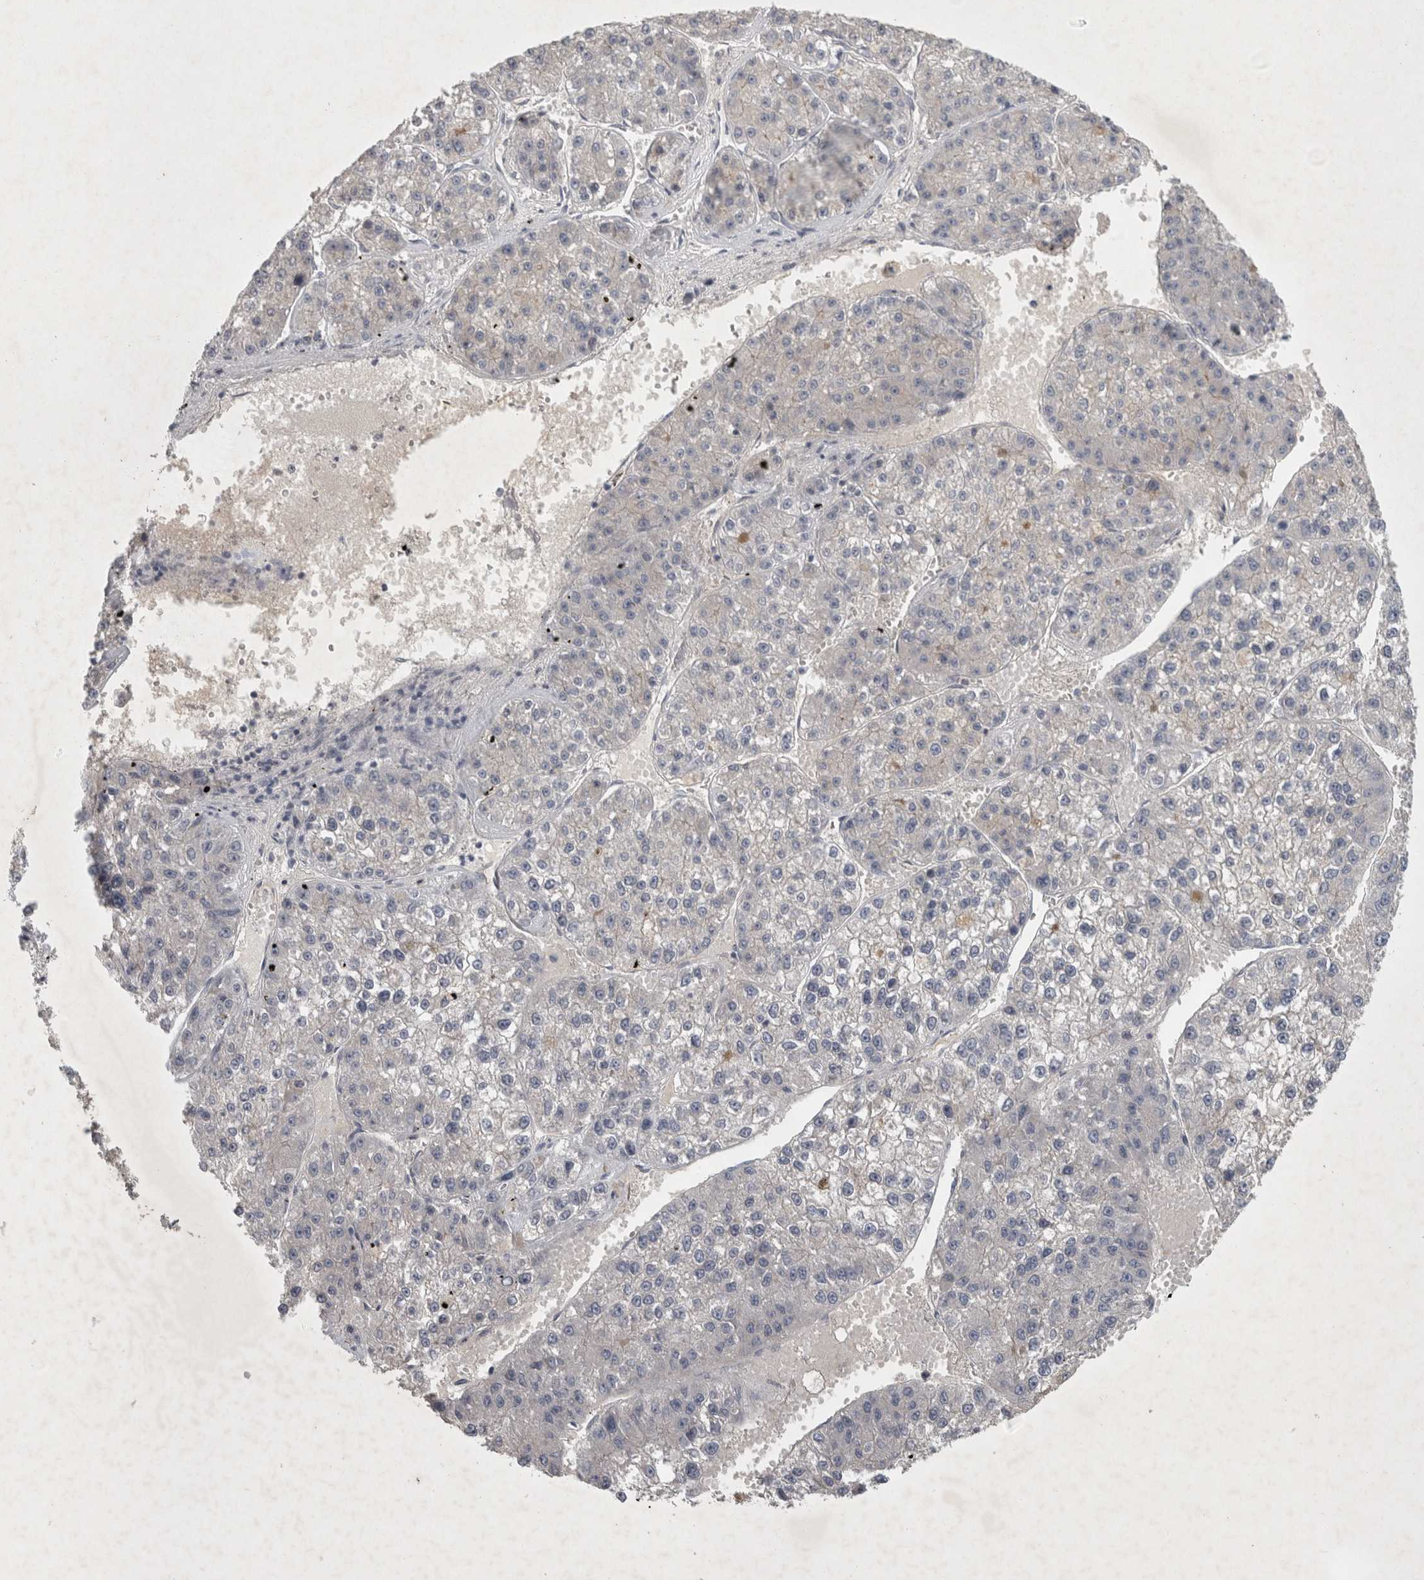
{"staining": {"intensity": "negative", "quantity": "none", "location": "none"}, "tissue": "liver cancer", "cell_type": "Tumor cells", "image_type": "cancer", "snomed": [{"axis": "morphology", "description": "Carcinoma, Hepatocellular, NOS"}, {"axis": "topography", "description": "Liver"}], "caption": "Immunohistochemistry micrograph of hepatocellular carcinoma (liver) stained for a protein (brown), which shows no staining in tumor cells. The staining is performed using DAB (3,3'-diaminobenzidine) brown chromogen with nuclei counter-stained in using hematoxylin.", "gene": "ENPP7", "patient": {"sex": "female", "age": 73}}